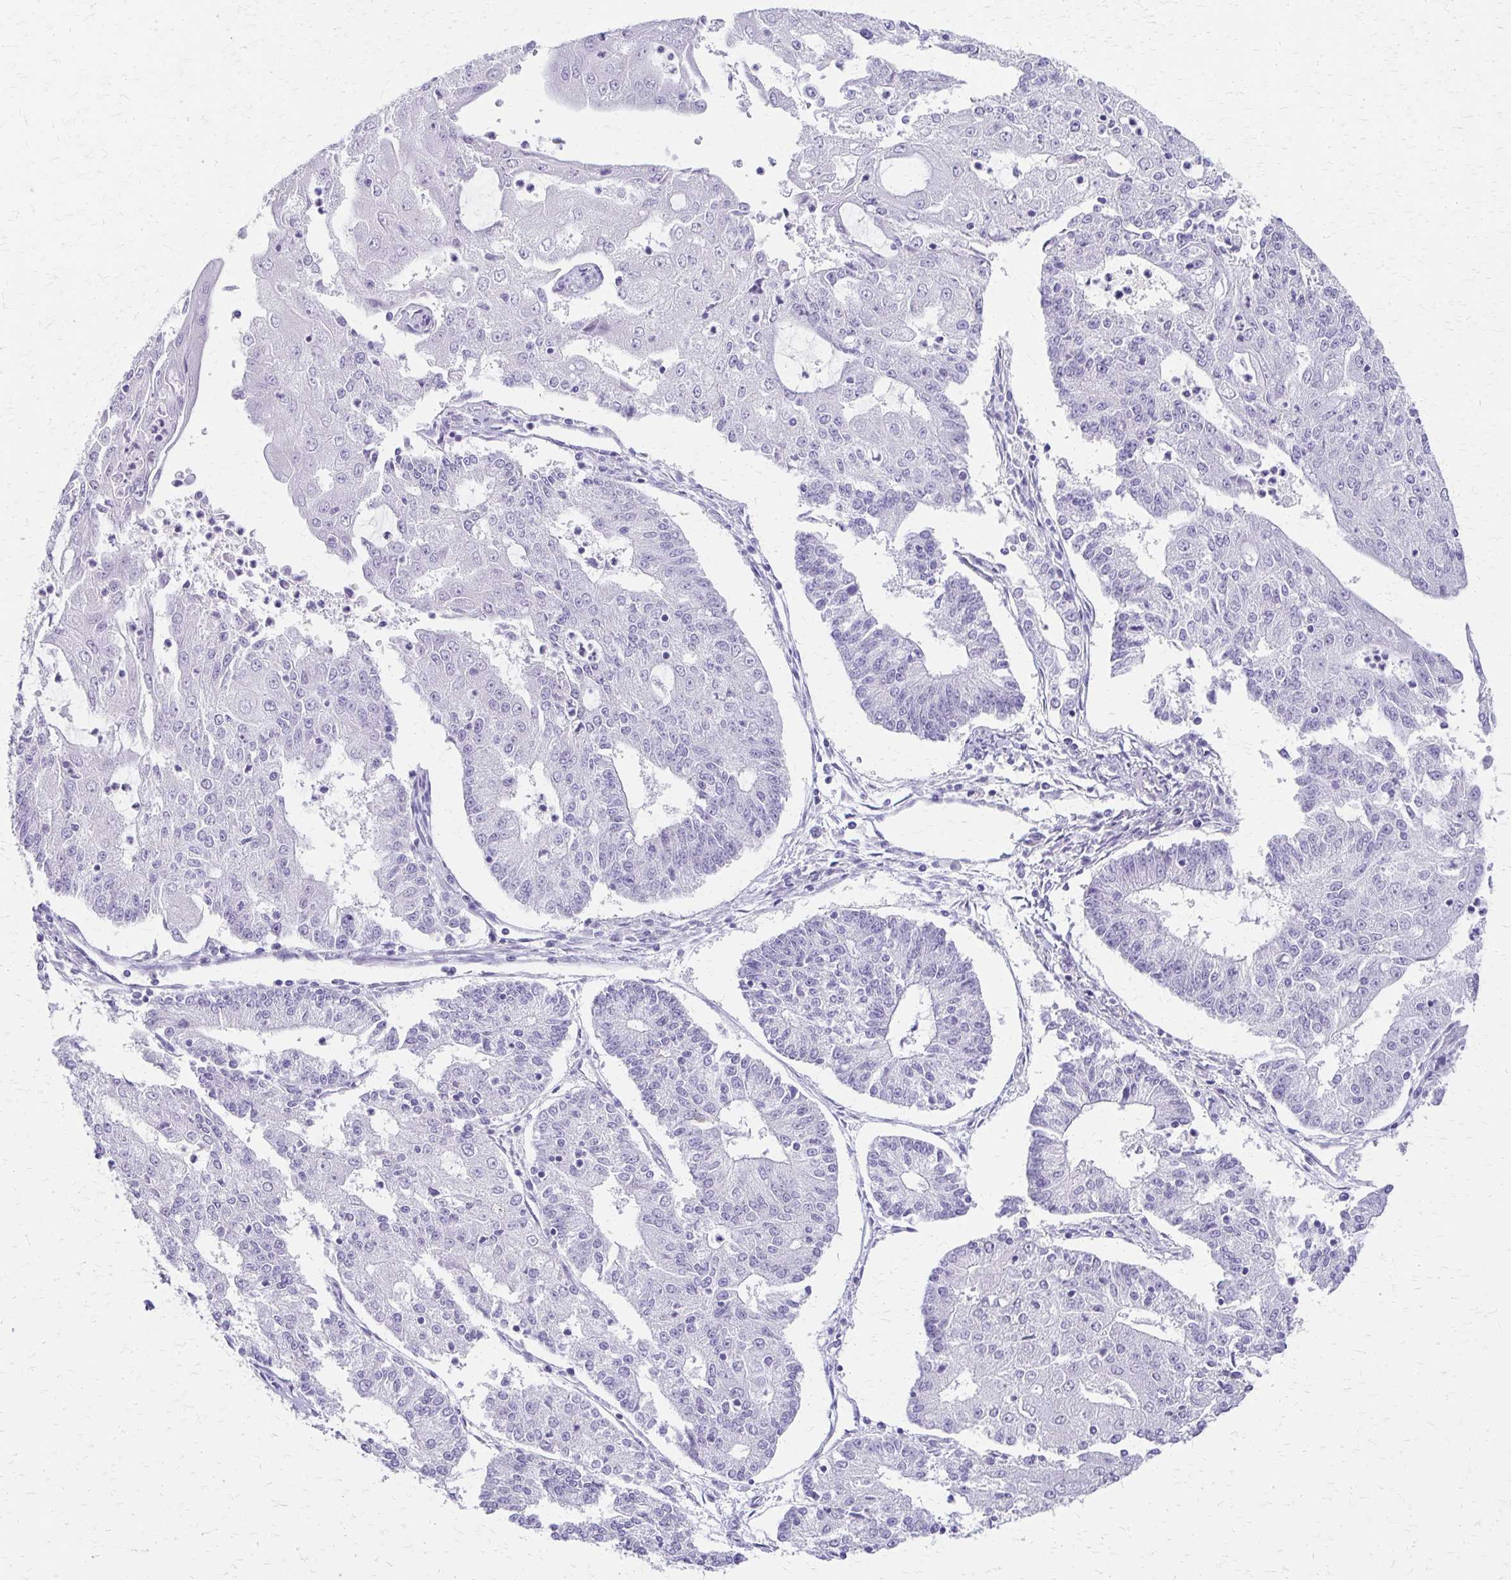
{"staining": {"intensity": "negative", "quantity": "none", "location": "none"}, "tissue": "endometrial cancer", "cell_type": "Tumor cells", "image_type": "cancer", "snomed": [{"axis": "morphology", "description": "Adenocarcinoma, NOS"}, {"axis": "topography", "description": "Endometrium"}], "caption": "IHC micrograph of adenocarcinoma (endometrial) stained for a protein (brown), which exhibits no staining in tumor cells.", "gene": "ZSCAN5B", "patient": {"sex": "female", "age": 56}}